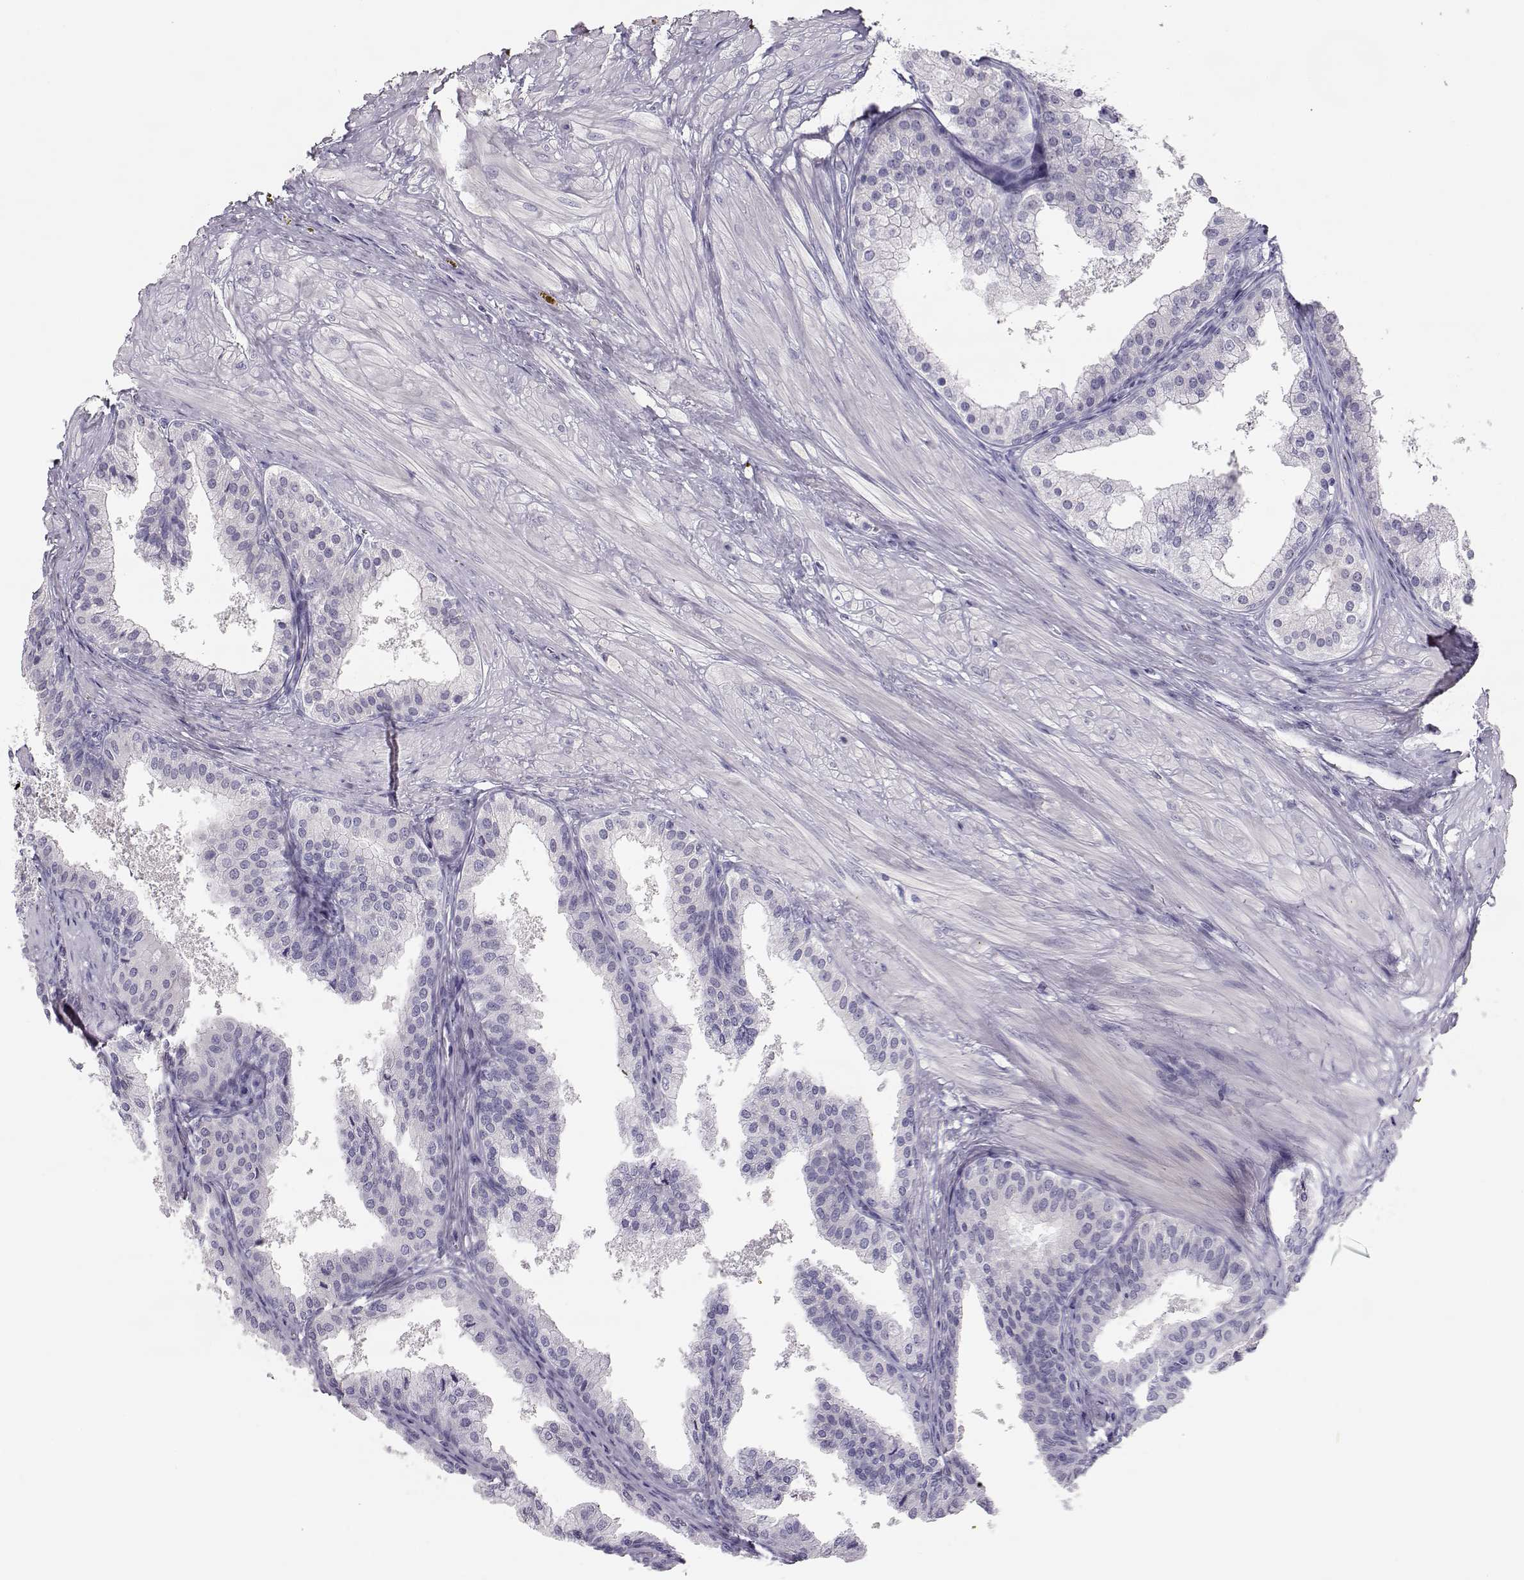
{"staining": {"intensity": "negative", "quantity": "none", "location": "none"}, "tissue": "prostate cancer", "cell_type": "Tumor cells", "image_type": "cancer", "snomed": [{"axis": "morphology", "description": "Adenocarcinoma, Low grade"}, {"axis": "topography", "description": "Prostate"}], "caption": "Immunohistochemistry micrograph of low-grade adenocarcinoma (prostate) stained for a protein (brown), which reveals no staining in tumor cells.", "gene": "SLCO6A1", "patient": {"sex": "male", "age": 56}}